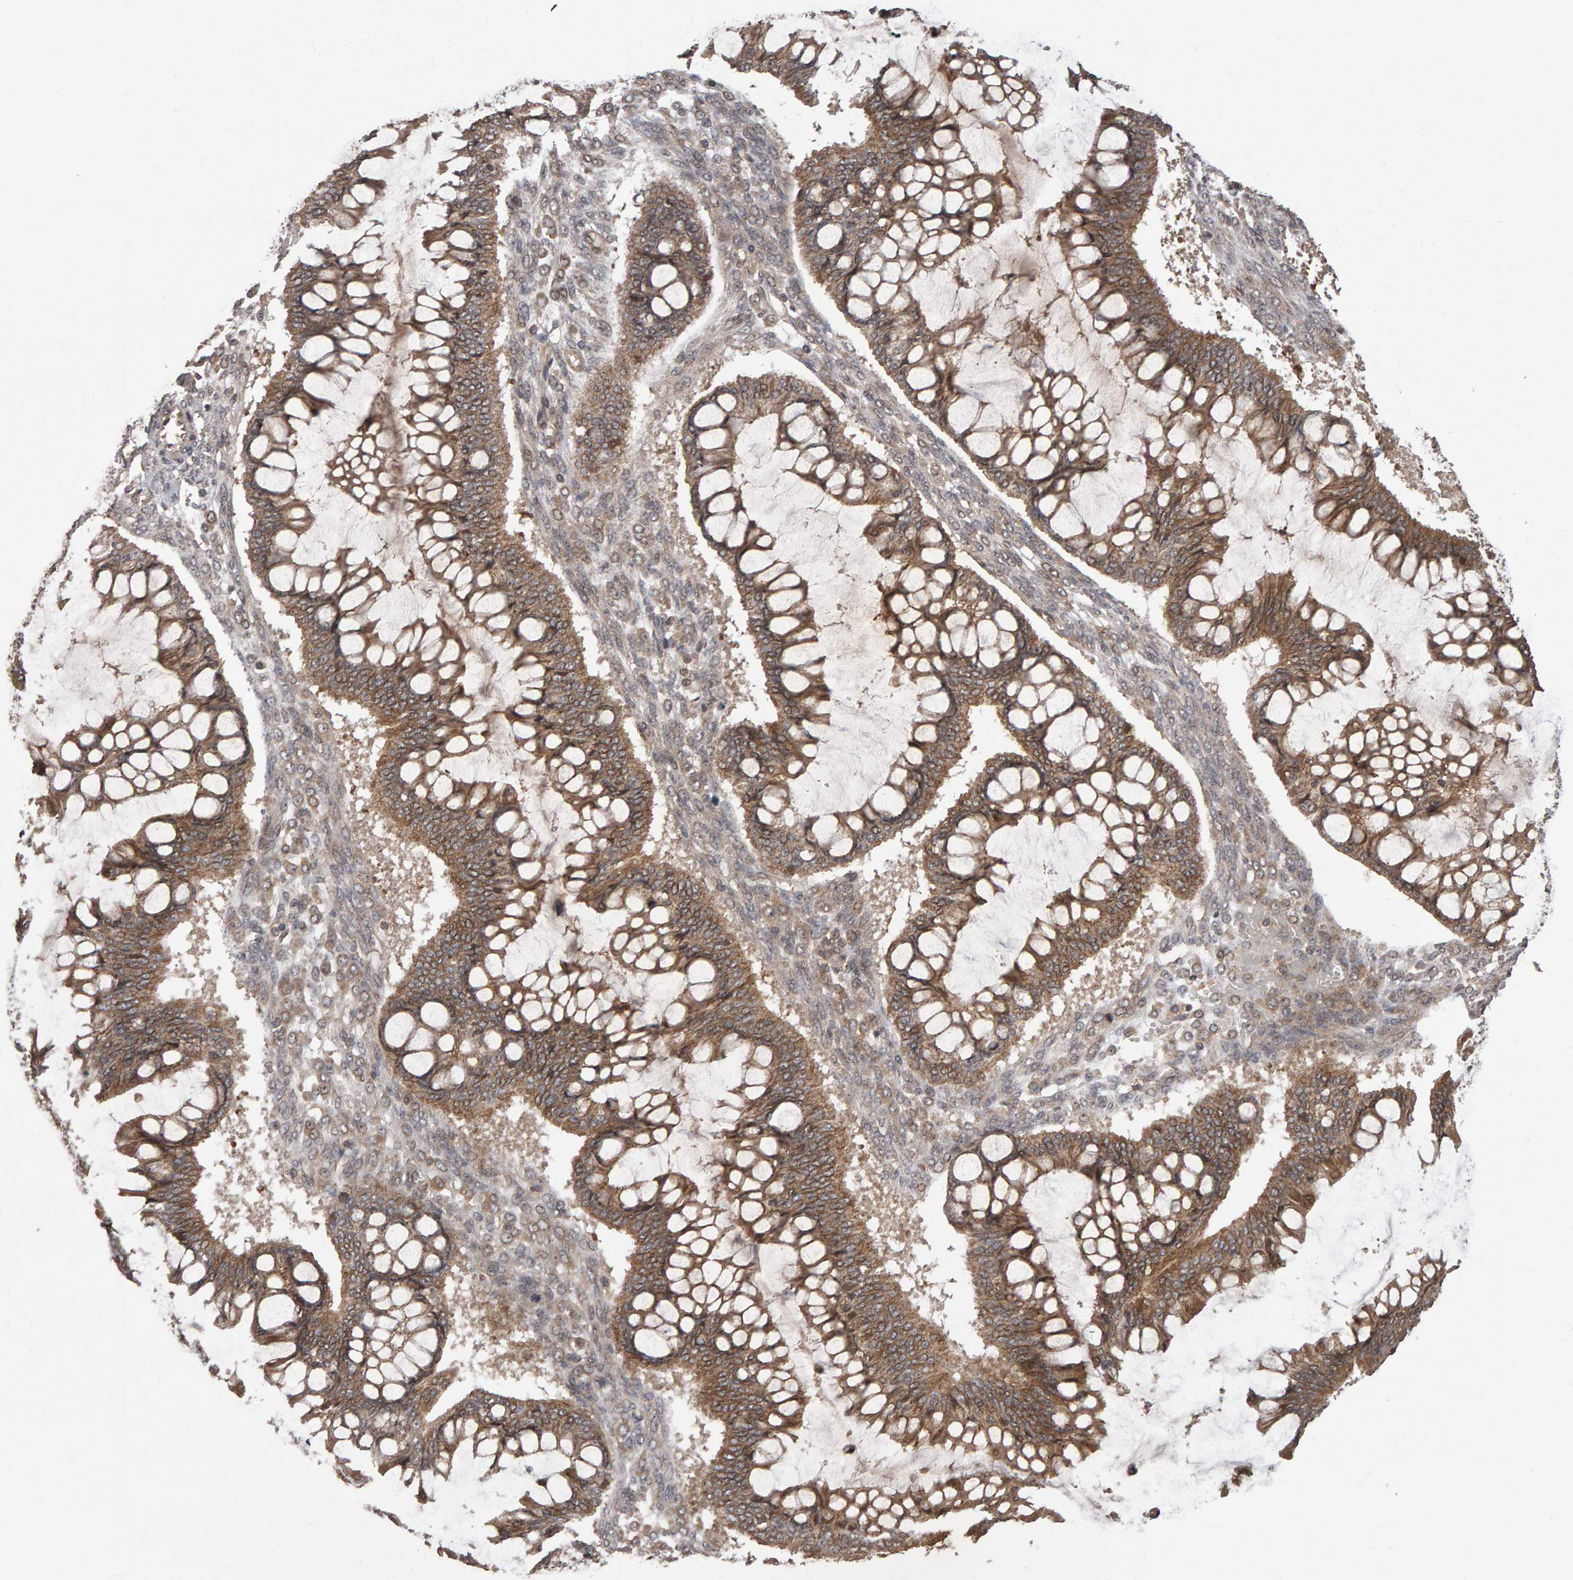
{"staining": {"intensity": "moderate", "quantity": ">75%", "location": "cytoplasmic/membranous"}, "tissue": "ovarian cancer", "cell_type": "Tumor cells", "image_type": "cancer", "snomed": [{"axis": "morphology", "description": "Cystadenocarcinoma, mucinous, NOS"}, {"axis": "topography", "description": "Ovary"}], "caption": "DAB immunohistochemical staining of human mucinous cystadenocarcinoma (ovarian) reveals moderate cytoplasmic/membranous protein staining in approximately >75% of tumor cells. (Stains: DAB in brown, nuclei in blue, Microscopy: brightfield microscopy at high magnification).", "gene": "SCRIB", "patient": {"sex": "female", "age": 73}}